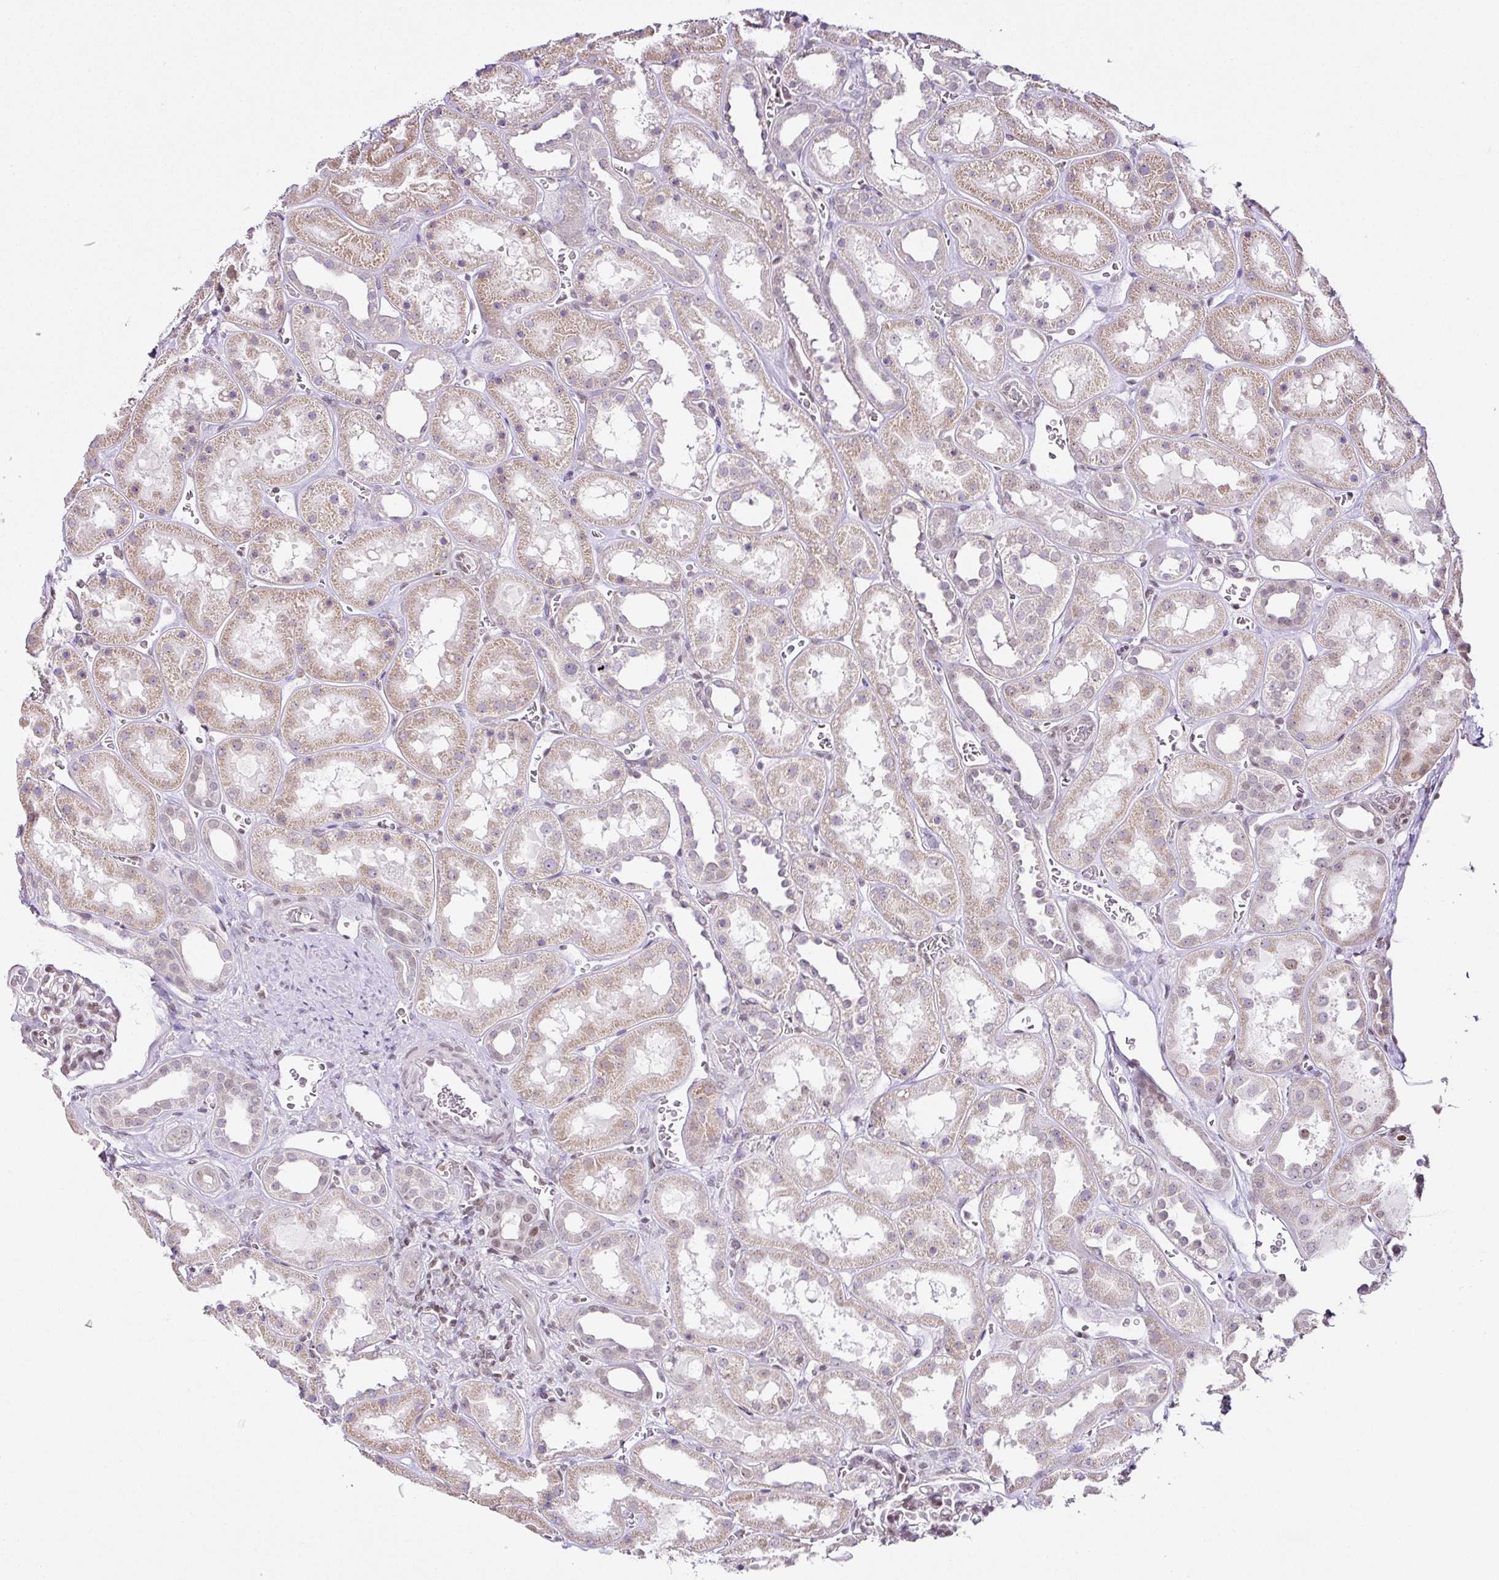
{"staining": {"intensity": "moderate", "quantity": "25%-75%", "location": "nuclear"}, "tissue": "kidney", "cell_type": "Cells in glomeruli", "image_type": "normal", "snomed": [{"axis": "morphology", "description": "Normal tissue, NOS"}, {"axis": "topography", "description": "Kidney"}], "caption": "The immunohistochemical stain labels moderate nuclear expression in cells in glomeruli of normal kidney. (Brightfield microscopy of DAB IHC at high magnification).", "gene": "FAM32A", "patient": {"sex": "female", "age": 41}}